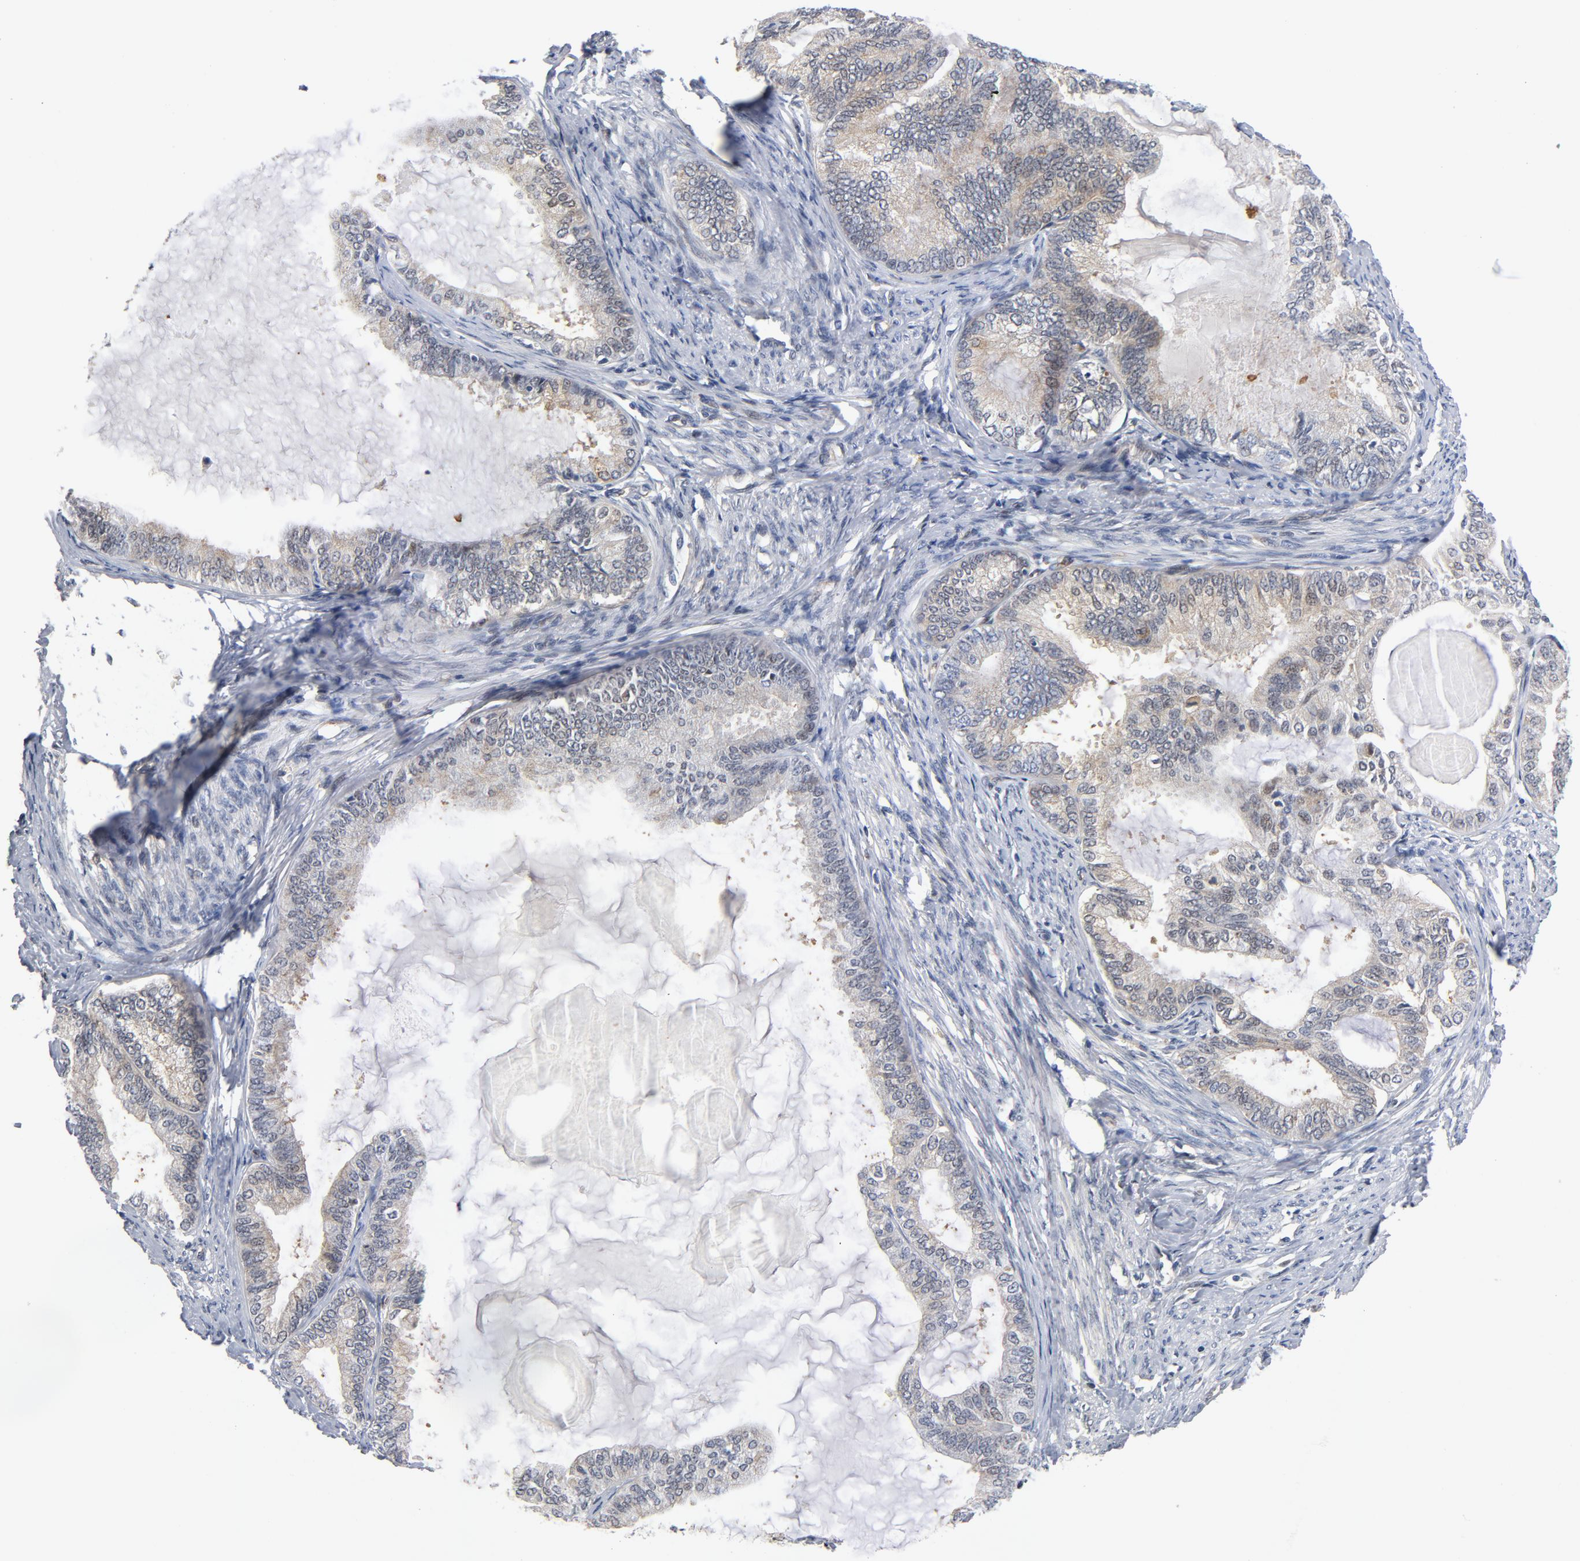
{"staining": {"intensity": "weak", "quantity": ">75%", "location": "cytoplasmic/membranous"}, "tissue": "endometrial cancer", "cell_type": "Tumor cells", "image_type": "cancer", "snomed": [{"axis": "morphology", "description": "Adenocarcinoma, NOS"}, {"axis": "topography", "description": "Endometrium"}], "caption": "Tumor cells exhibit weak cytoplasmic/membranous expression in about >75% of cells in adenocarcinoma (endometrial). (IHC, brightfield microscopy, high magnification).", "gene": "RAPGEF4", "patient": {"sex": "female", "age": 86}}